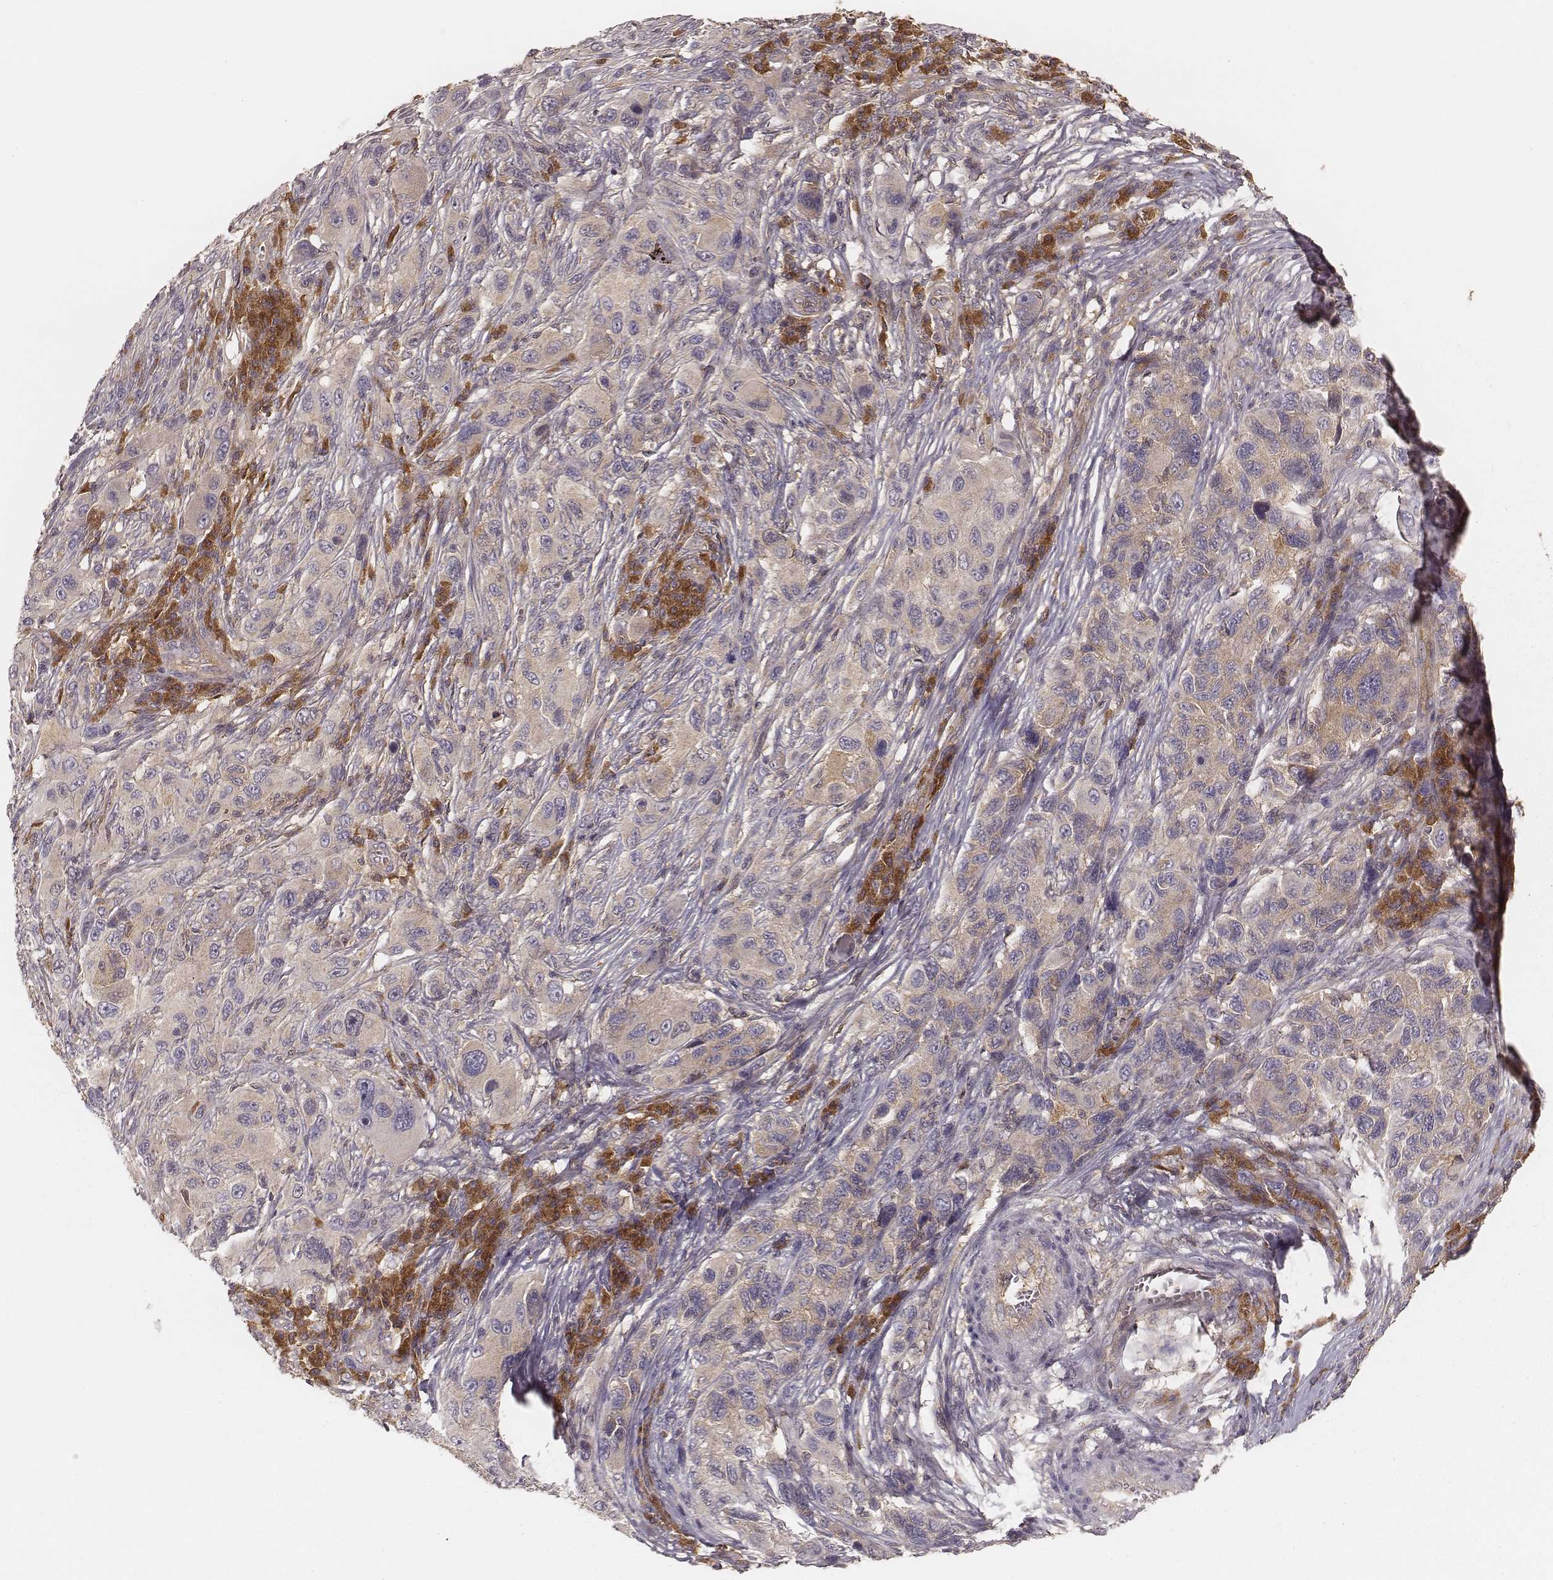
{"staining": {"intensity": "negative", "quantity": "none", "location": "none"}, "tissue": "melanoma", "cell_type": "Tumor cells", "image_type": "cancer", "snomed": [{"axis": "morphology", "description": "Malignant melanoma, NOS"}, {"axis": "topography", "description": "Skin"}], "caption": "DAB immunohistochemical staining of human malignant melanoma exhibits no significant staining in tumor cells.", "gene": "CARS1", "patient": {"sex": "male", "age": 53}}